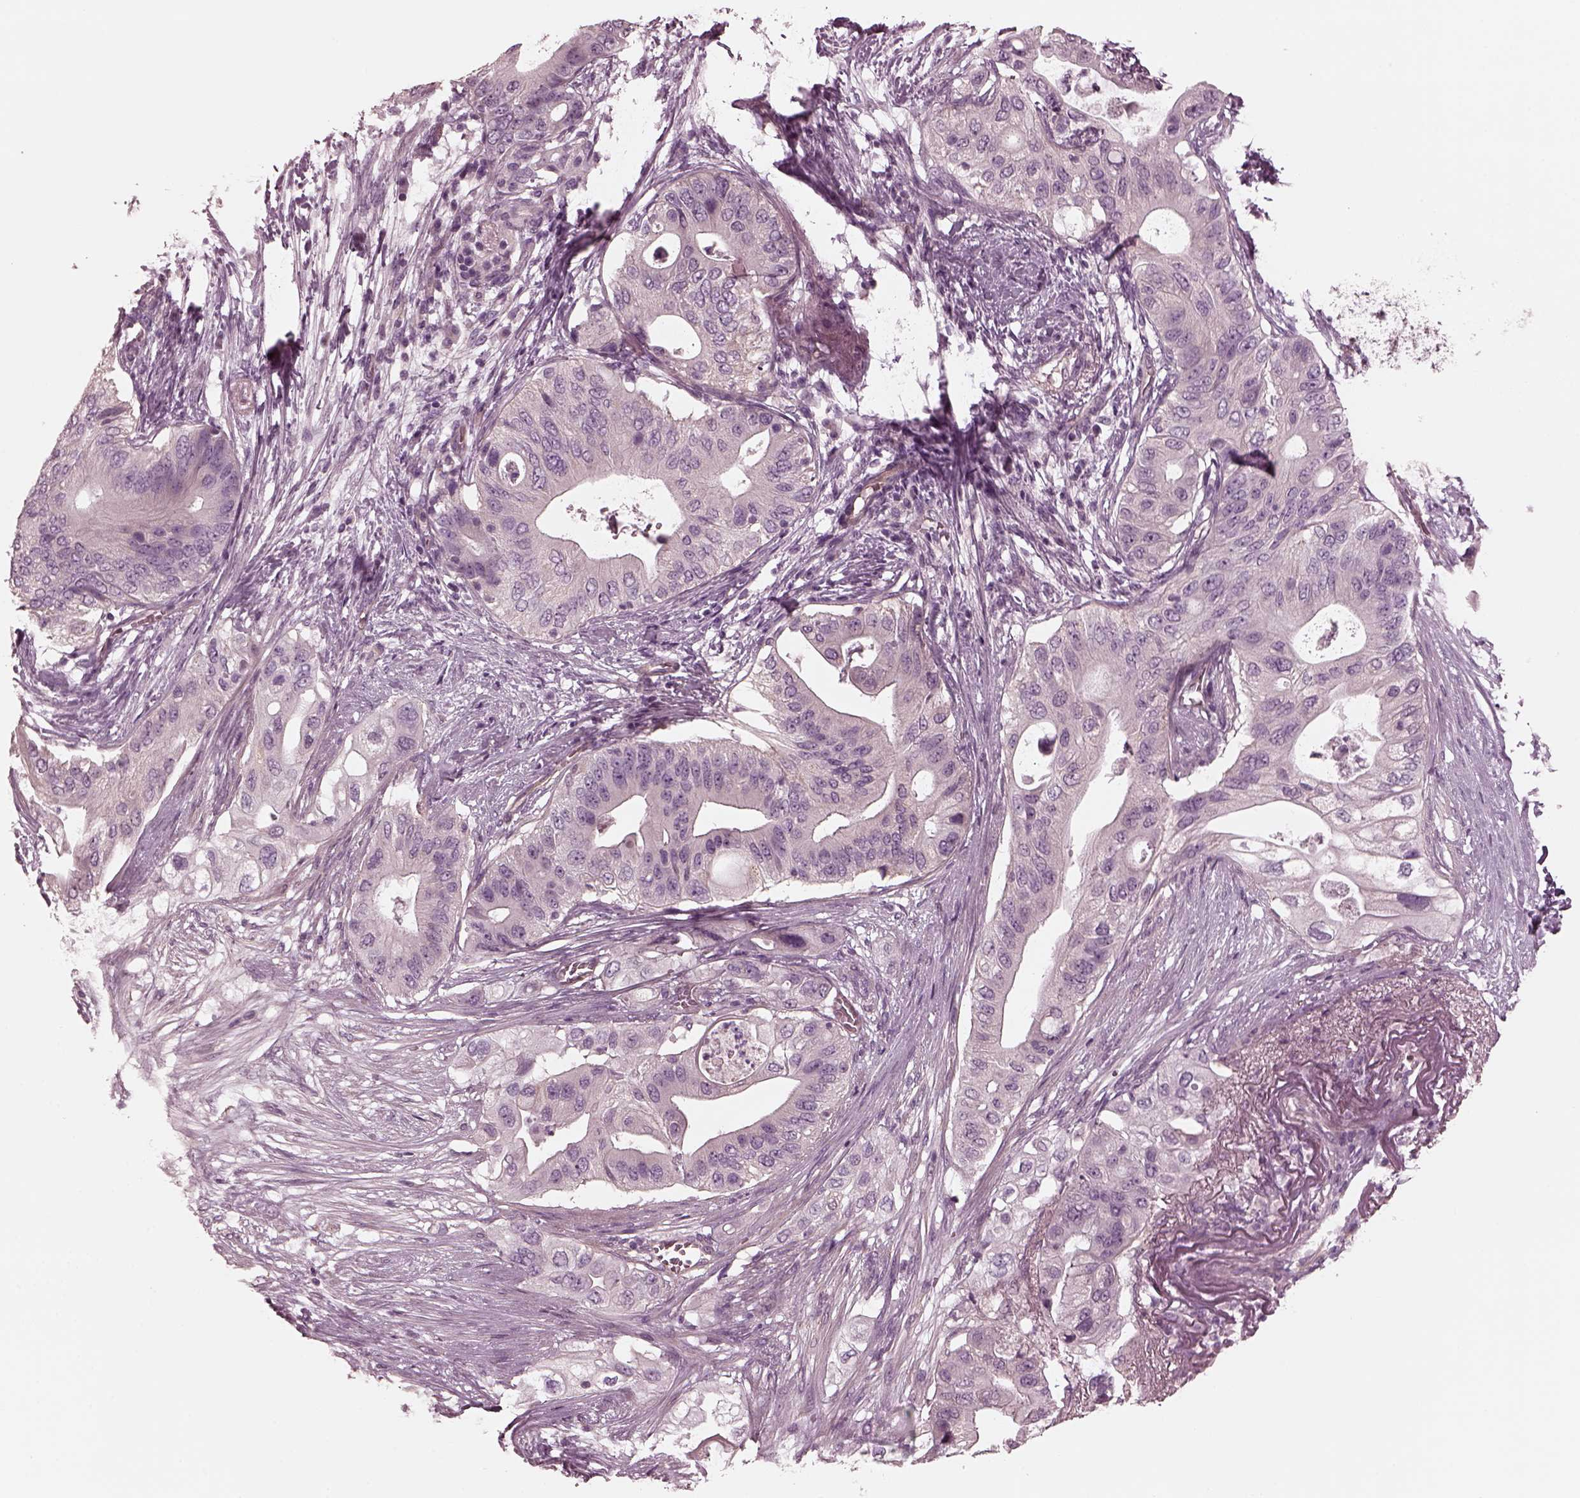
{"staining": {"intensity": "negative", "quantity": "none", "location": "none"}, "tissue": "pancreatic cancer", "cell_type": "Tumor cells", "image_type": "cancer", "snomed": [{"axis": "morphology", "description": "Adenocarcinoma, NOS"}, {"axis": "topography", "description": "Pancreas"}], "caption": "Immunohistochemical staining of human pancreatic adenocarcinoma reveals no significant staining in tumor cells.", "gene": "KIF6", "patient": {"sex": "female", "age": 72}}